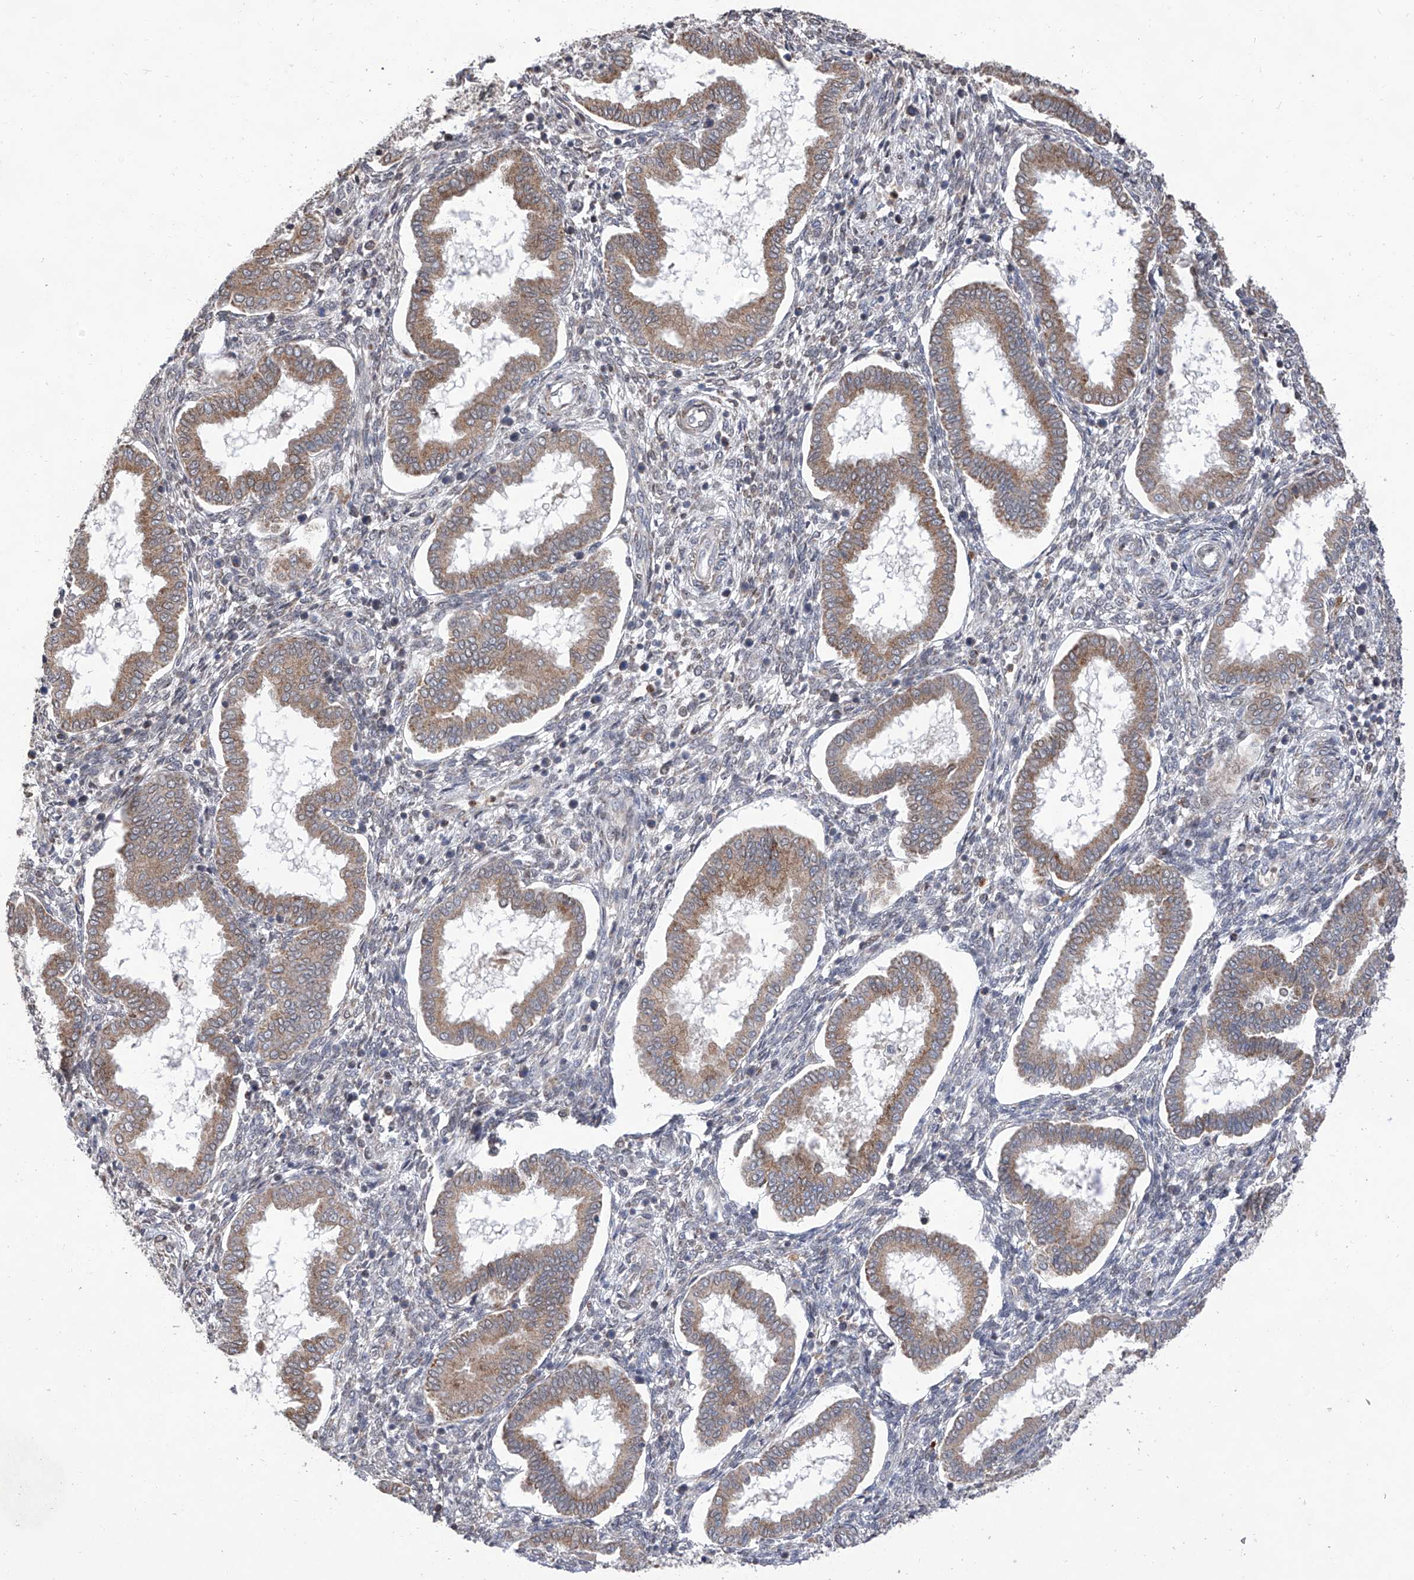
{"staining": {"intensity": "weak", "quantity": "<25%", "location": "nuclear"}, "tissue": "endometrium", "cell_type": "Cells in endometrial stroma", "image_type": "normal", "snomed": [{"axis": "morphology", "description": "Normal tissue, NOS"}, {"axis": "topography", "description": "Endometrium"}], "caption": "Immunohistochemistry (IHC) histopathology image of normal endometrium: human endometrium stained with DAB (3,3'-diaminobenzidine) displays no significant protein expression in cells in endometrial stroma.", "gene": "FARP2", "patient": {"sex": "female", "age": 24}}